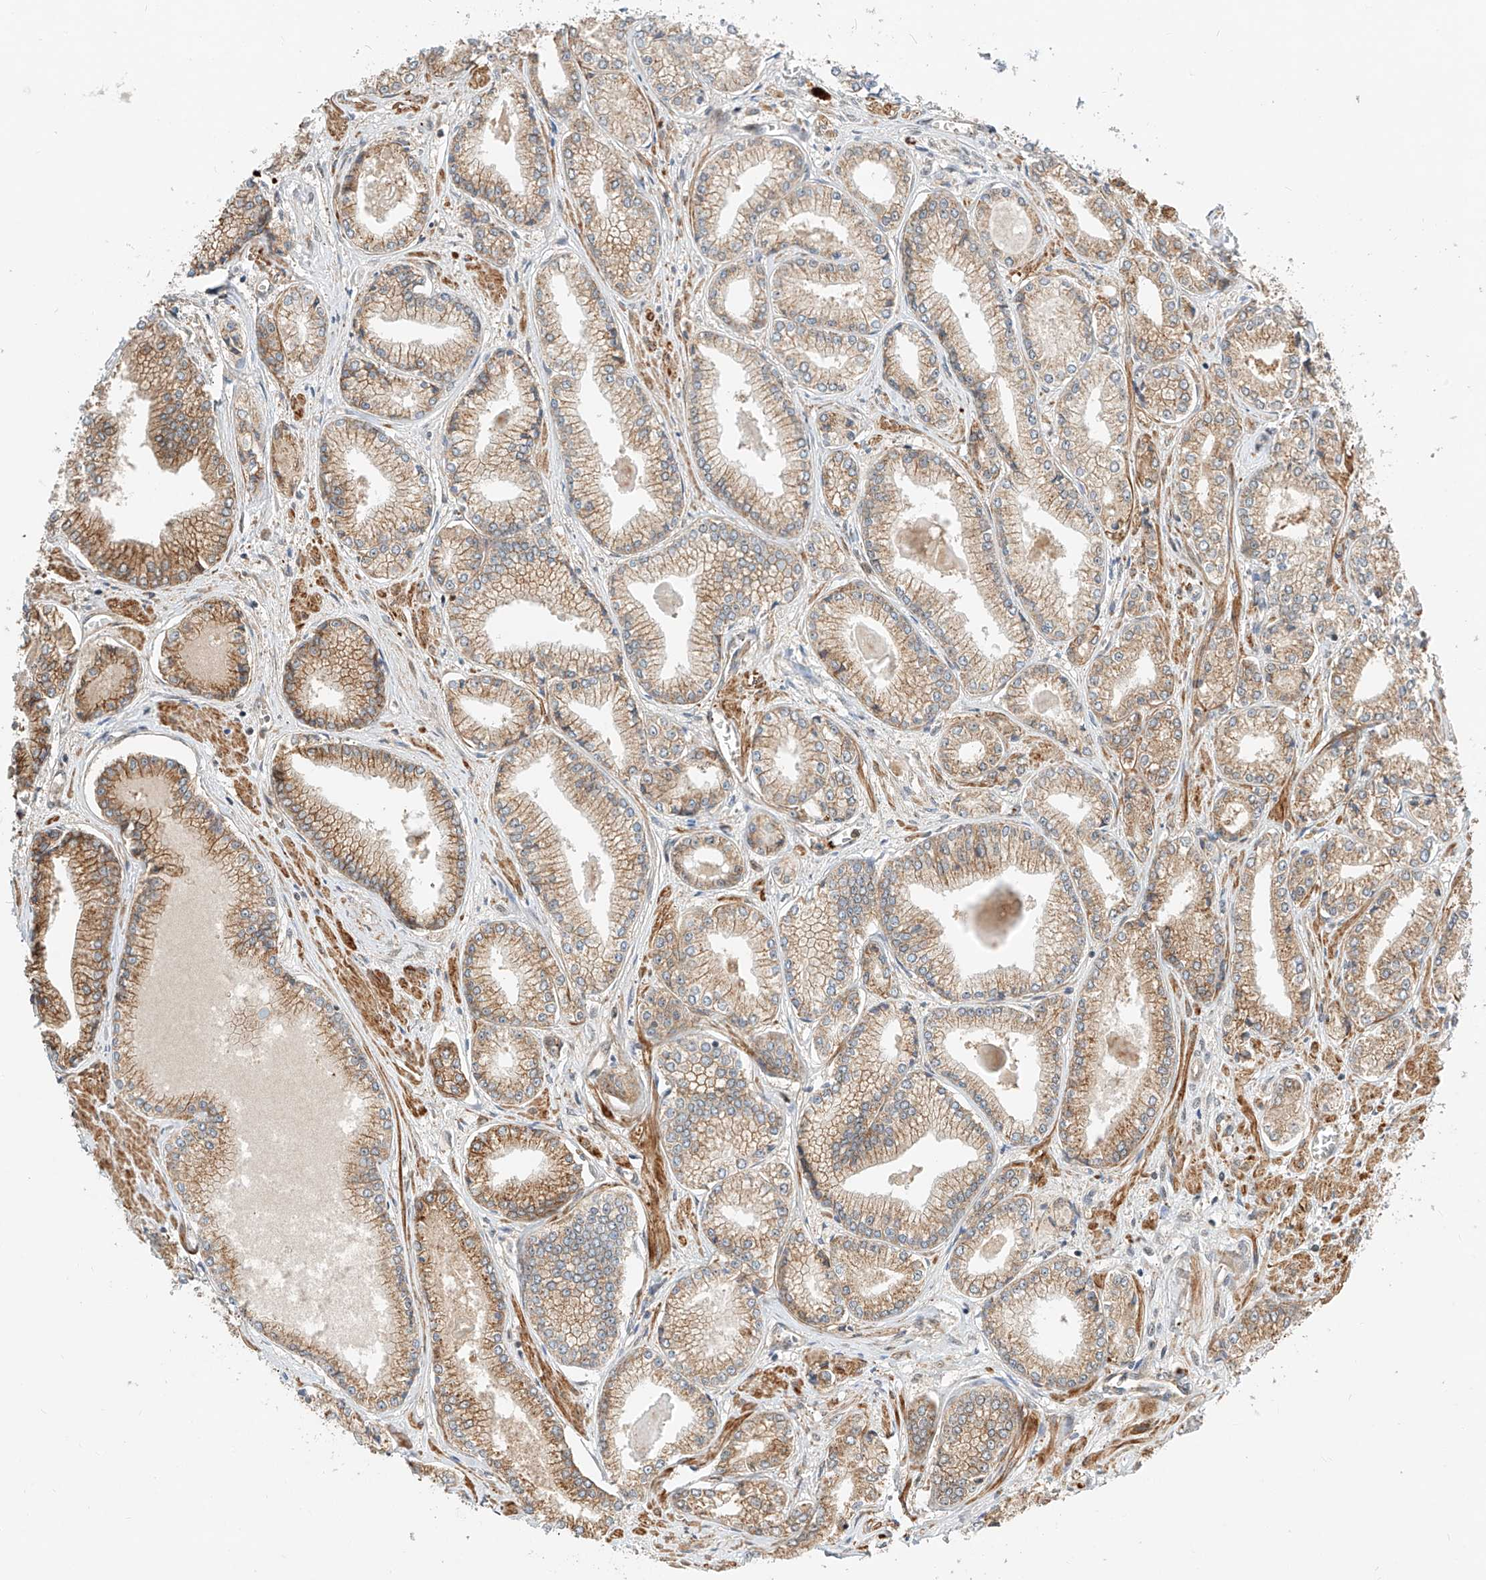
{"staining": {"intensity": "moderate", "quantity": ">75%", "location": "cytoplasmic/membranous"}, "tissue": "prostate cancer", "cell_type": "Tumor cells", "image_type": "cancer", "snomed": [{"axis": "morphology", "description": "Adenocarcinoma, Low grade"}, {"axis": "topography", "description": "Prostate"}], "caption": "Human adenocarcinoma (low-grade) (prostate) stained for a protein (brown) demonstrates moderate cytoplasmic/membranous positive expression in about >75% of tumor cells.", "gene": "CPAMD8", "patient": {"sex": "male", "age": 60}}